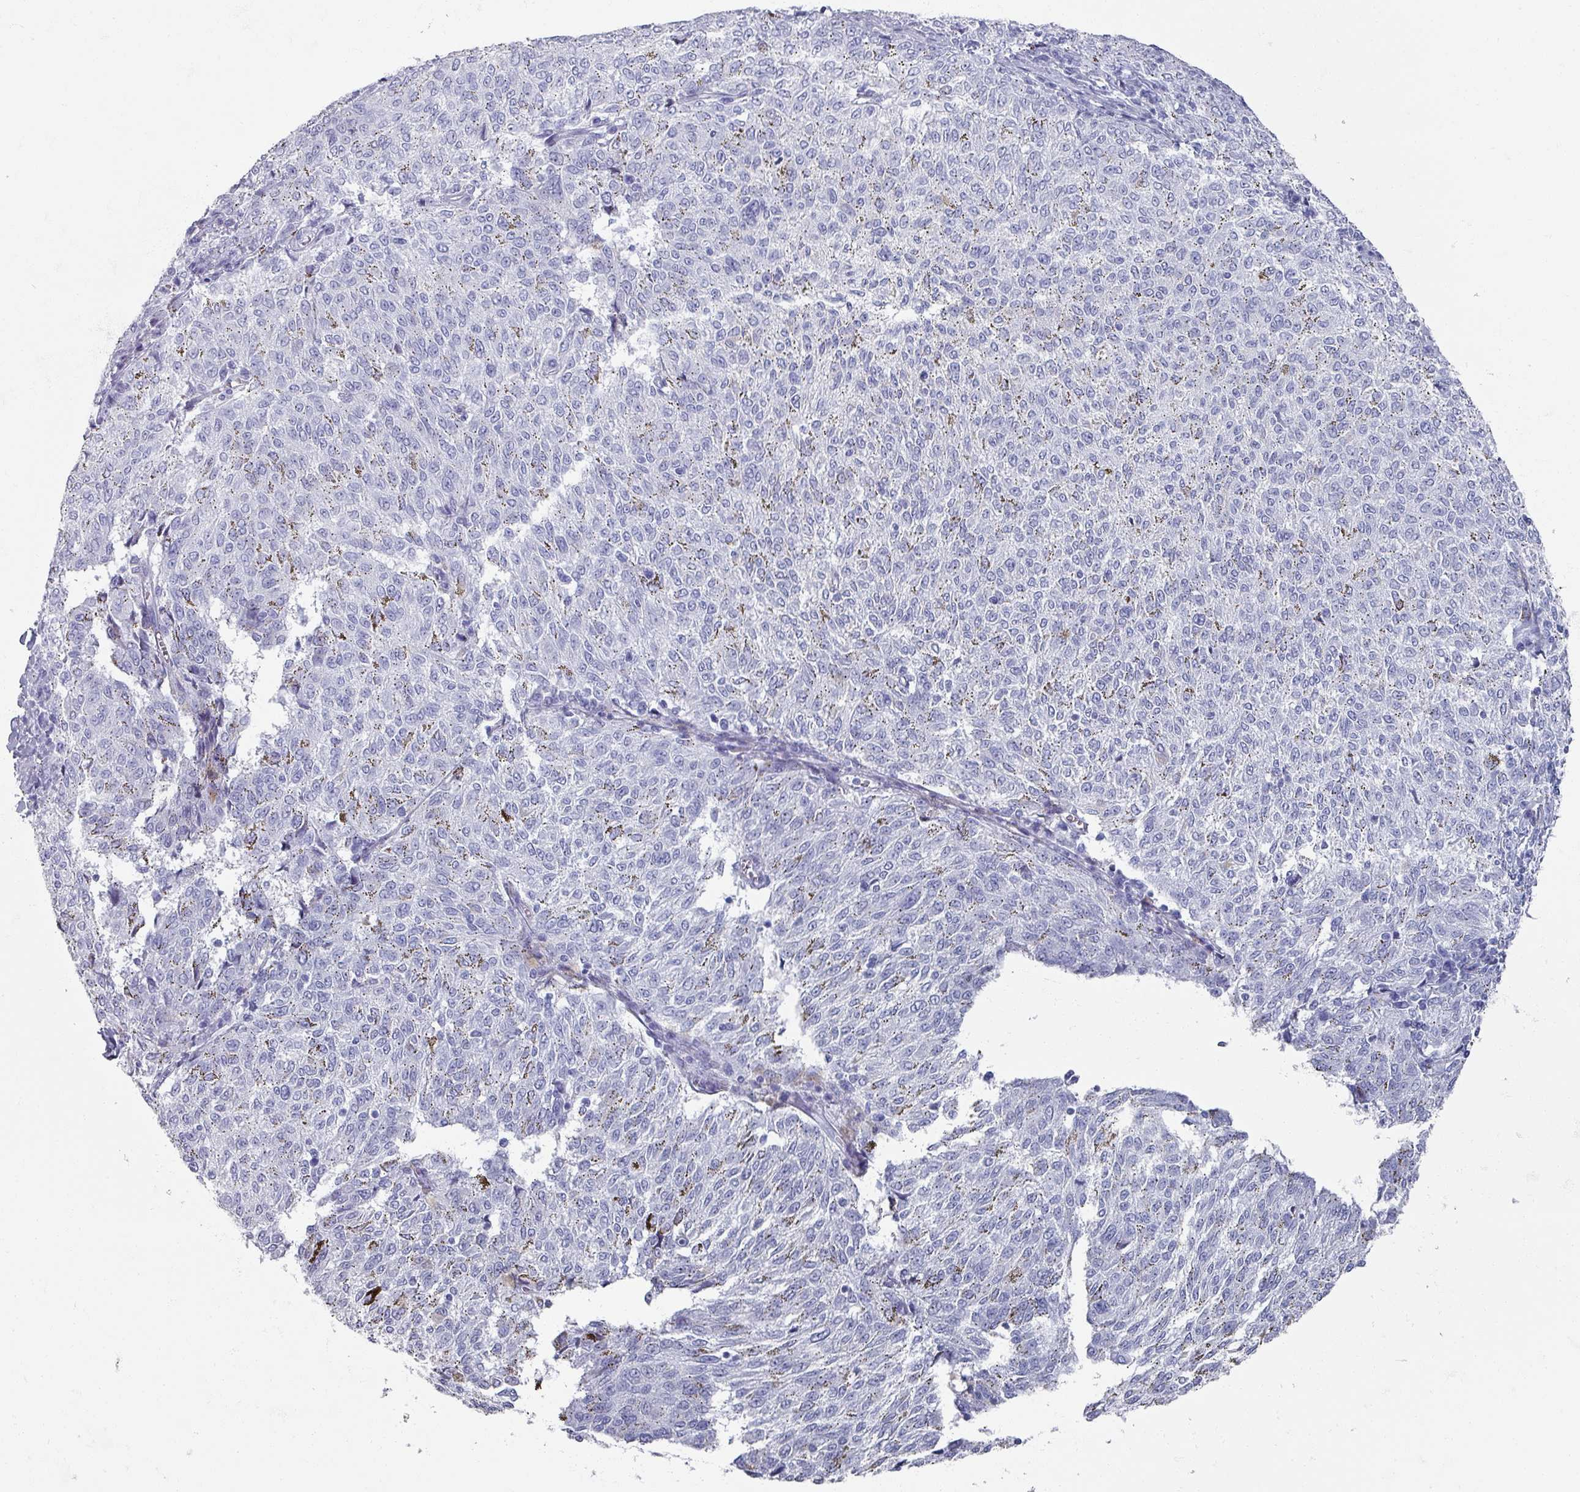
{"staining": {"intensity": "negative", "quantity": "none", "location": "none"}, "tissue": "melanoma", "cell_type": "Tumor cells", "image_type": "cancer", "snomed": [{"axis": "morphology", "description": "Malignant melanoma, NOS"}, {"axis": "topography", "description": "Skin"}], "caption": "The immunohistochemistry histopathology image has no significant positivity in tumor cells of melanoma tissue. Brightfield microscopy of IHC stained with DAB (3,3'-diaminobenzidine) (brown) and hematoxylin (blue), captured at high magnification.", "gene": "OMG", "patient": {"sex": "female", "age": 72}}